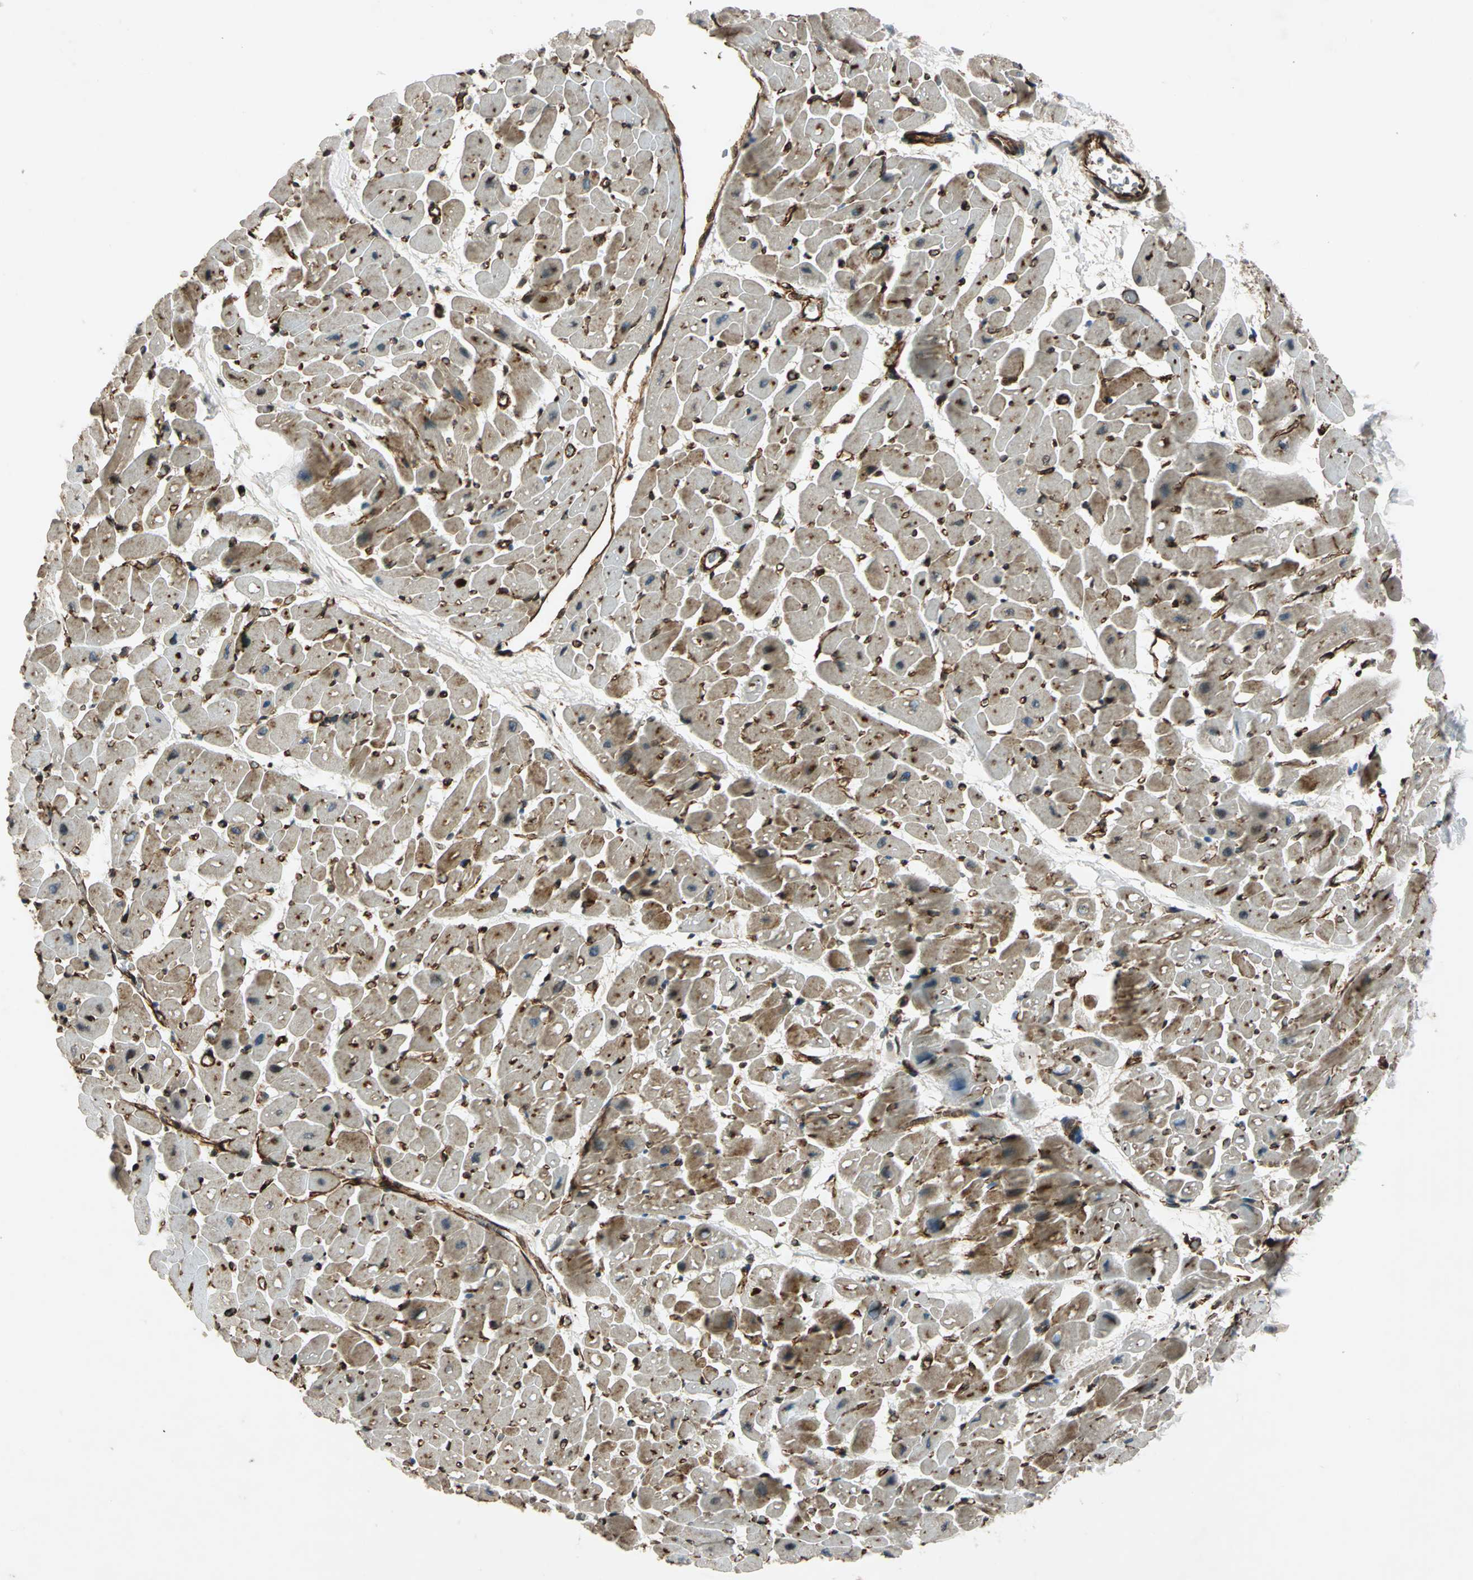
{"staining": {"intensity": "moderate", "quantity": "25%-75%", "location": "cytoplasmic/membranous"}, "tissue": "heart muscle", "cell_type": "Cardiomyocytes", "image_type": "normal", "snomed": [{"axis": "morphology", "description": "Normal tissue, NOS"}, {"axis": "topography", "description": "Heart"}], "caption": "About 25%-75% of cardiomyocytes in unremarkable heart muscle exhibit moderate cytoplasmic/membranous protein positivity as visualized by brown immunohistochemical staining.", "gene": "EXD2", "patient": {"sex": "male", "age": 45}}